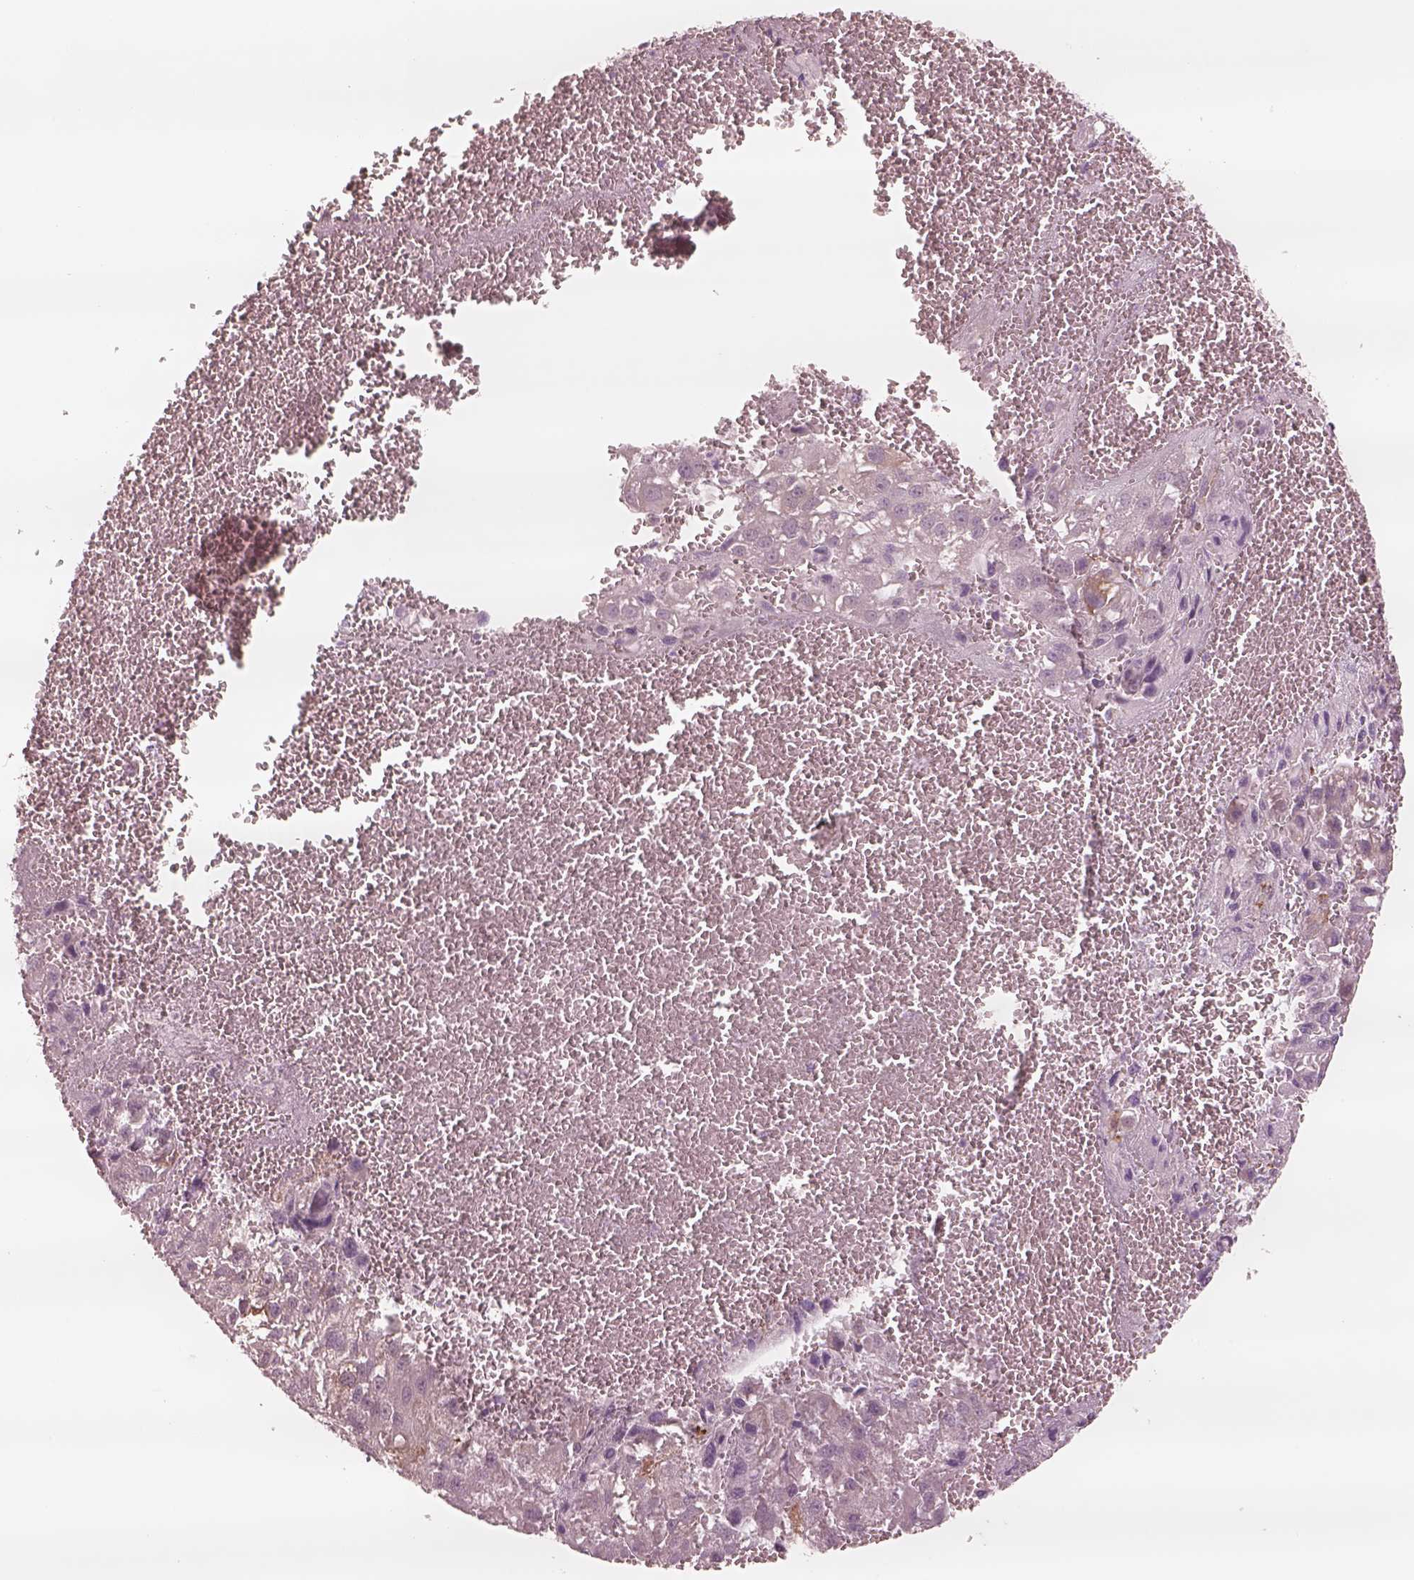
{"staining": {"intensity": "negative", "quantity": "none", "location": "none"}, "tissue": "liver cancer", "cell_type": "Tumor cells", "image_type": "cancer", "snomed": [{"axis": "morphology", "description": "Carcinoma, Hepatocellular, NOS"}, {"axis": "topography", "description": "Liver"}], "caption": "This photomicrograph is of liver cancer stained with immunohistochemistry (IHC) to label a protein in brown with the nuclei are counter-stained blue. There is no positivity in tumor cells.", "gene": "DNAAF9", "patient": {"sex": "female", "age": 70}}